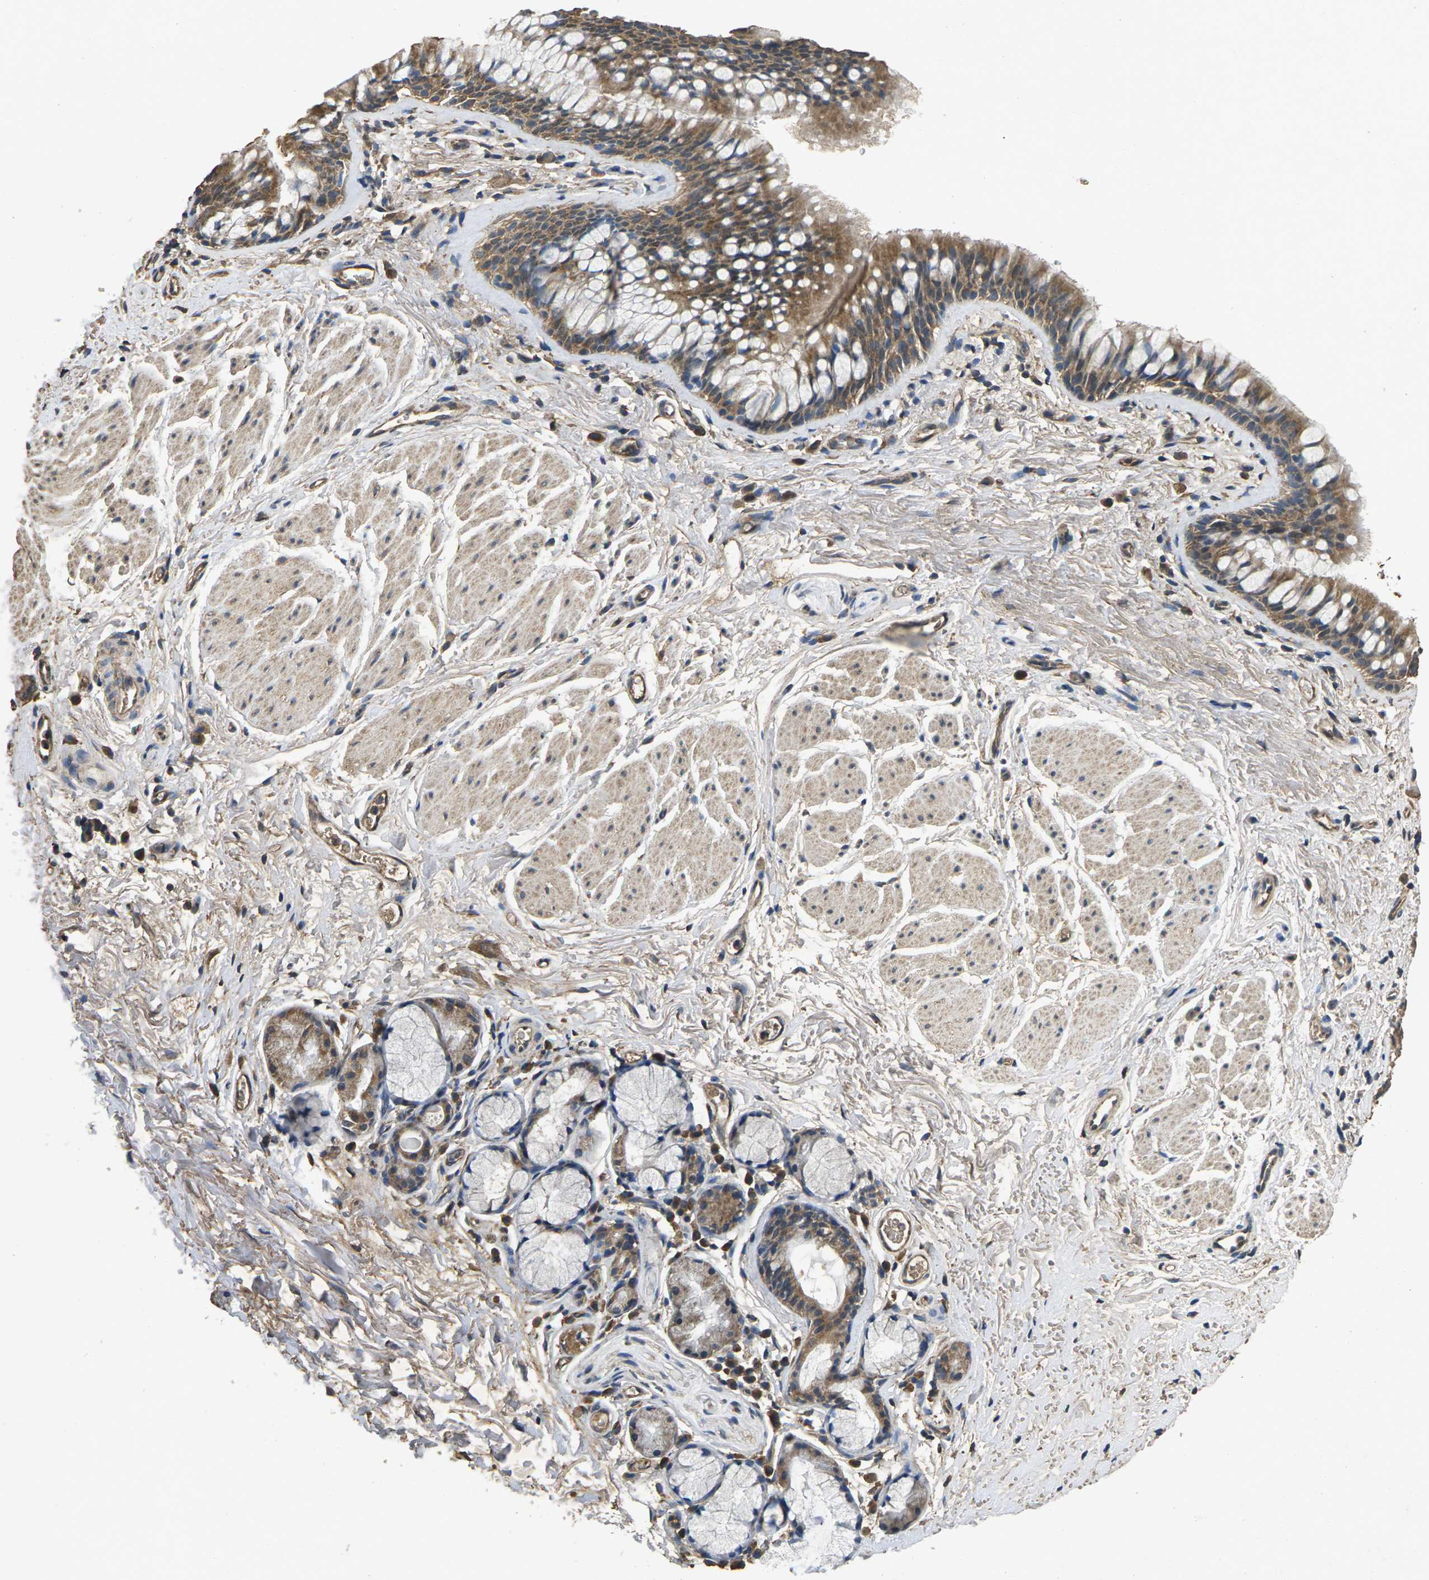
{"staining": {"intensity": "moderate", "quantity": ">75%", "location": "cytoplasmic/membranous"}, "tissue": "bronchus", "cell_type": "Respiratory epithelial cells", "image_type": "normal", "snomed": [{"axis": "morphology", "description": "Normal tissue, NOS"}, {"axis": "topography", "description": "Cartilage tissue"}, {"axis": "topography", "description": "Bronchus"}], "caption": "Immunohistochemistry (IHC) of benign human bronchus displays medium levels of moderate cytoplasmic/membranous staining in approximately >75% of respiratory epithelial cells. (Brightfield microscopy of DAB IHC at high magnification).", "gene": "B4GAT1", "patient": {"sex": "female", "age": 53}}